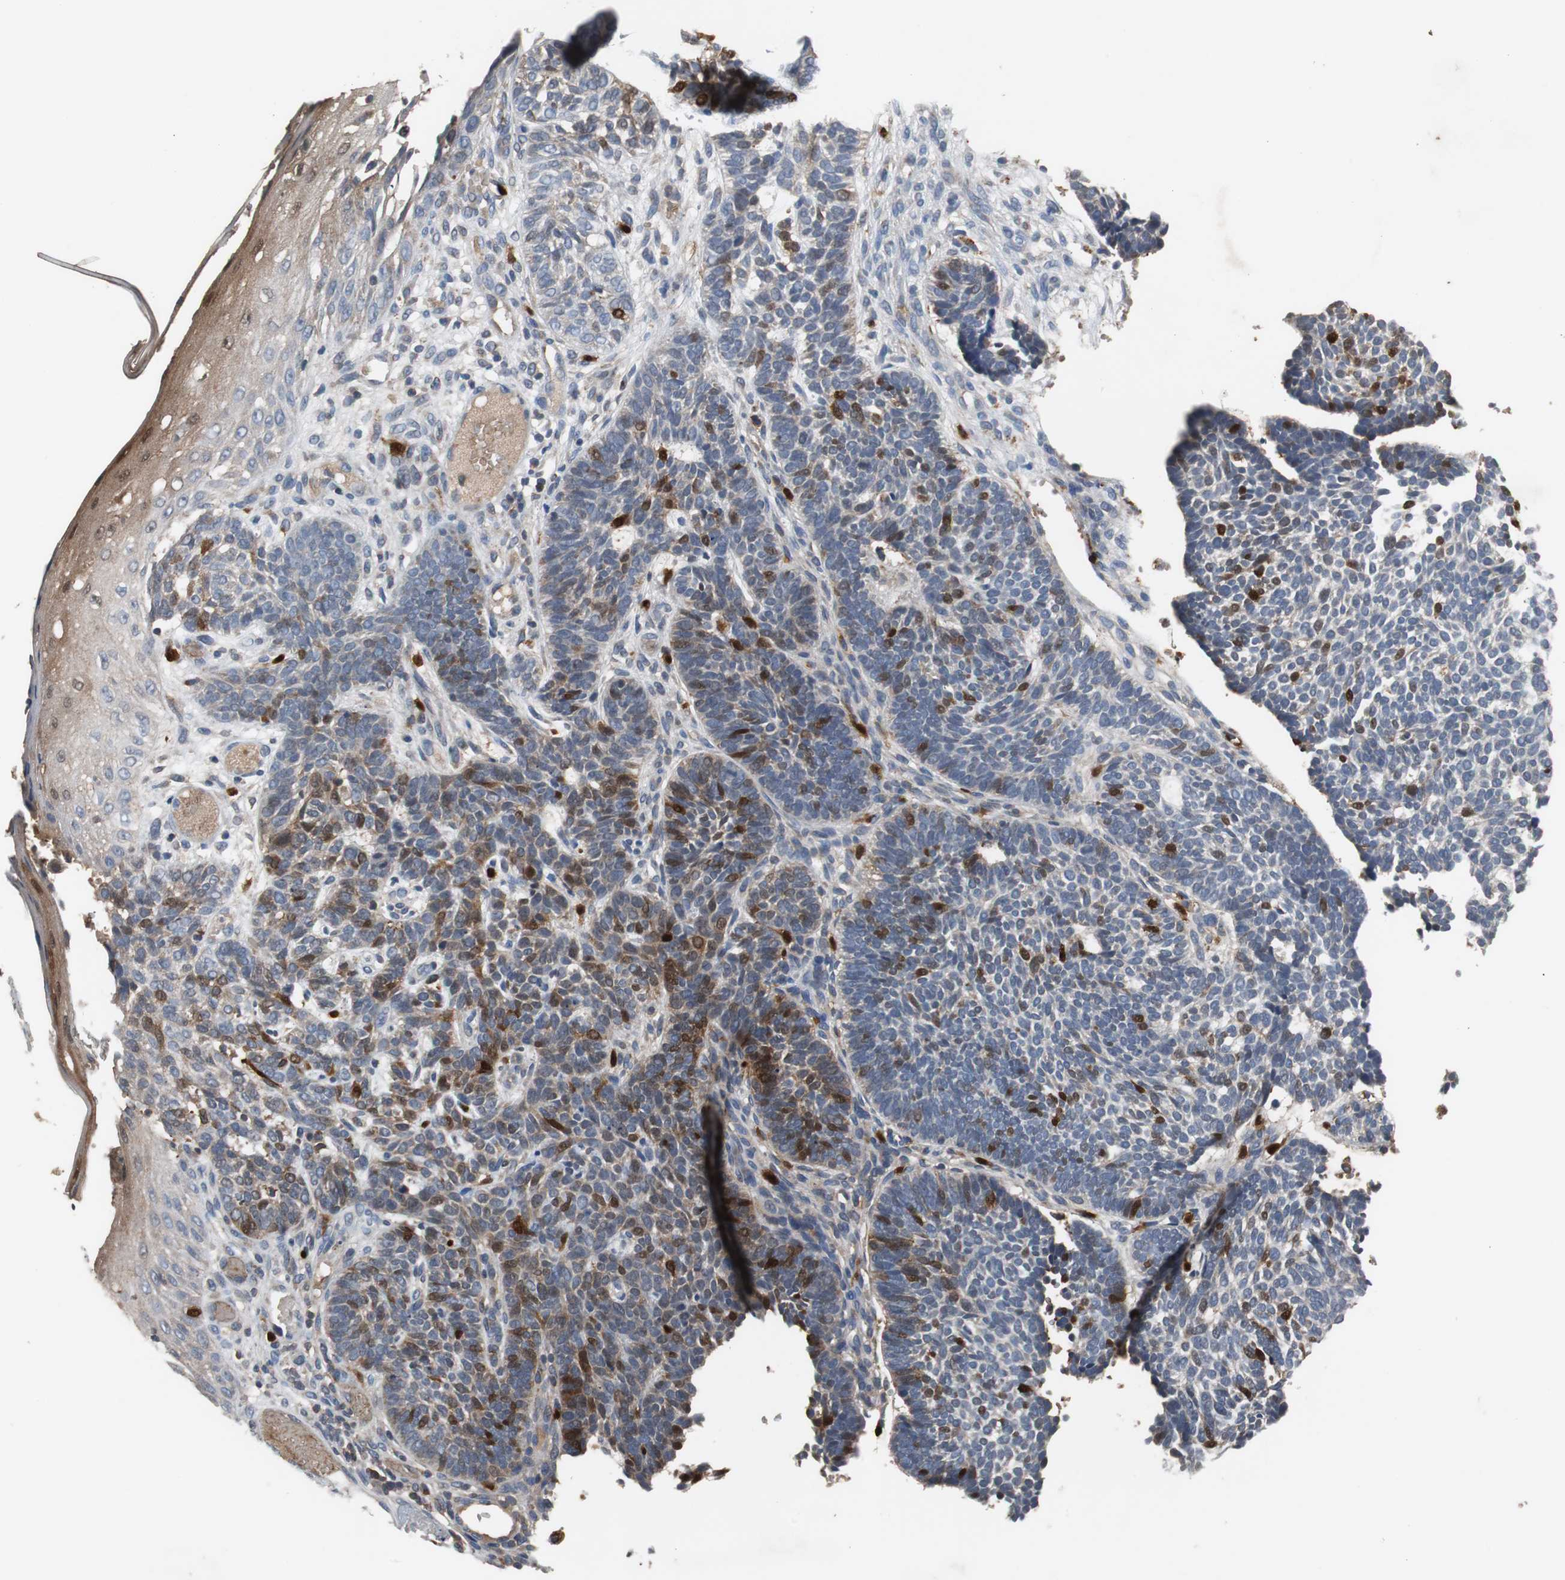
{"staining": {"intensity": "strong", "quantity": "<25%", "location": "cytoplasmic/membranous"}, "tissue": "skin cancer", "cell_type": "Tumor cells", "image_type": "cancer", "snomed": [{"axis": "morphology", "description": "Normal tissue, NOS"}, {"axis": "morphology", "description": "Basal cell carcinoma"}, {"axis": "topography", "description": "Skin"}], "caption": "This histopathology image demonstrates skin cancer (basal cell carcinoma) stained with immunohistochemistry to label a protein in brown. The cytoplasmic/membranous of tumor cells show strong positivity for the protein. Nuclei are counter-stained blue.", "gene": "CALB2", "patient": {"sex": "male", "age": 87}}